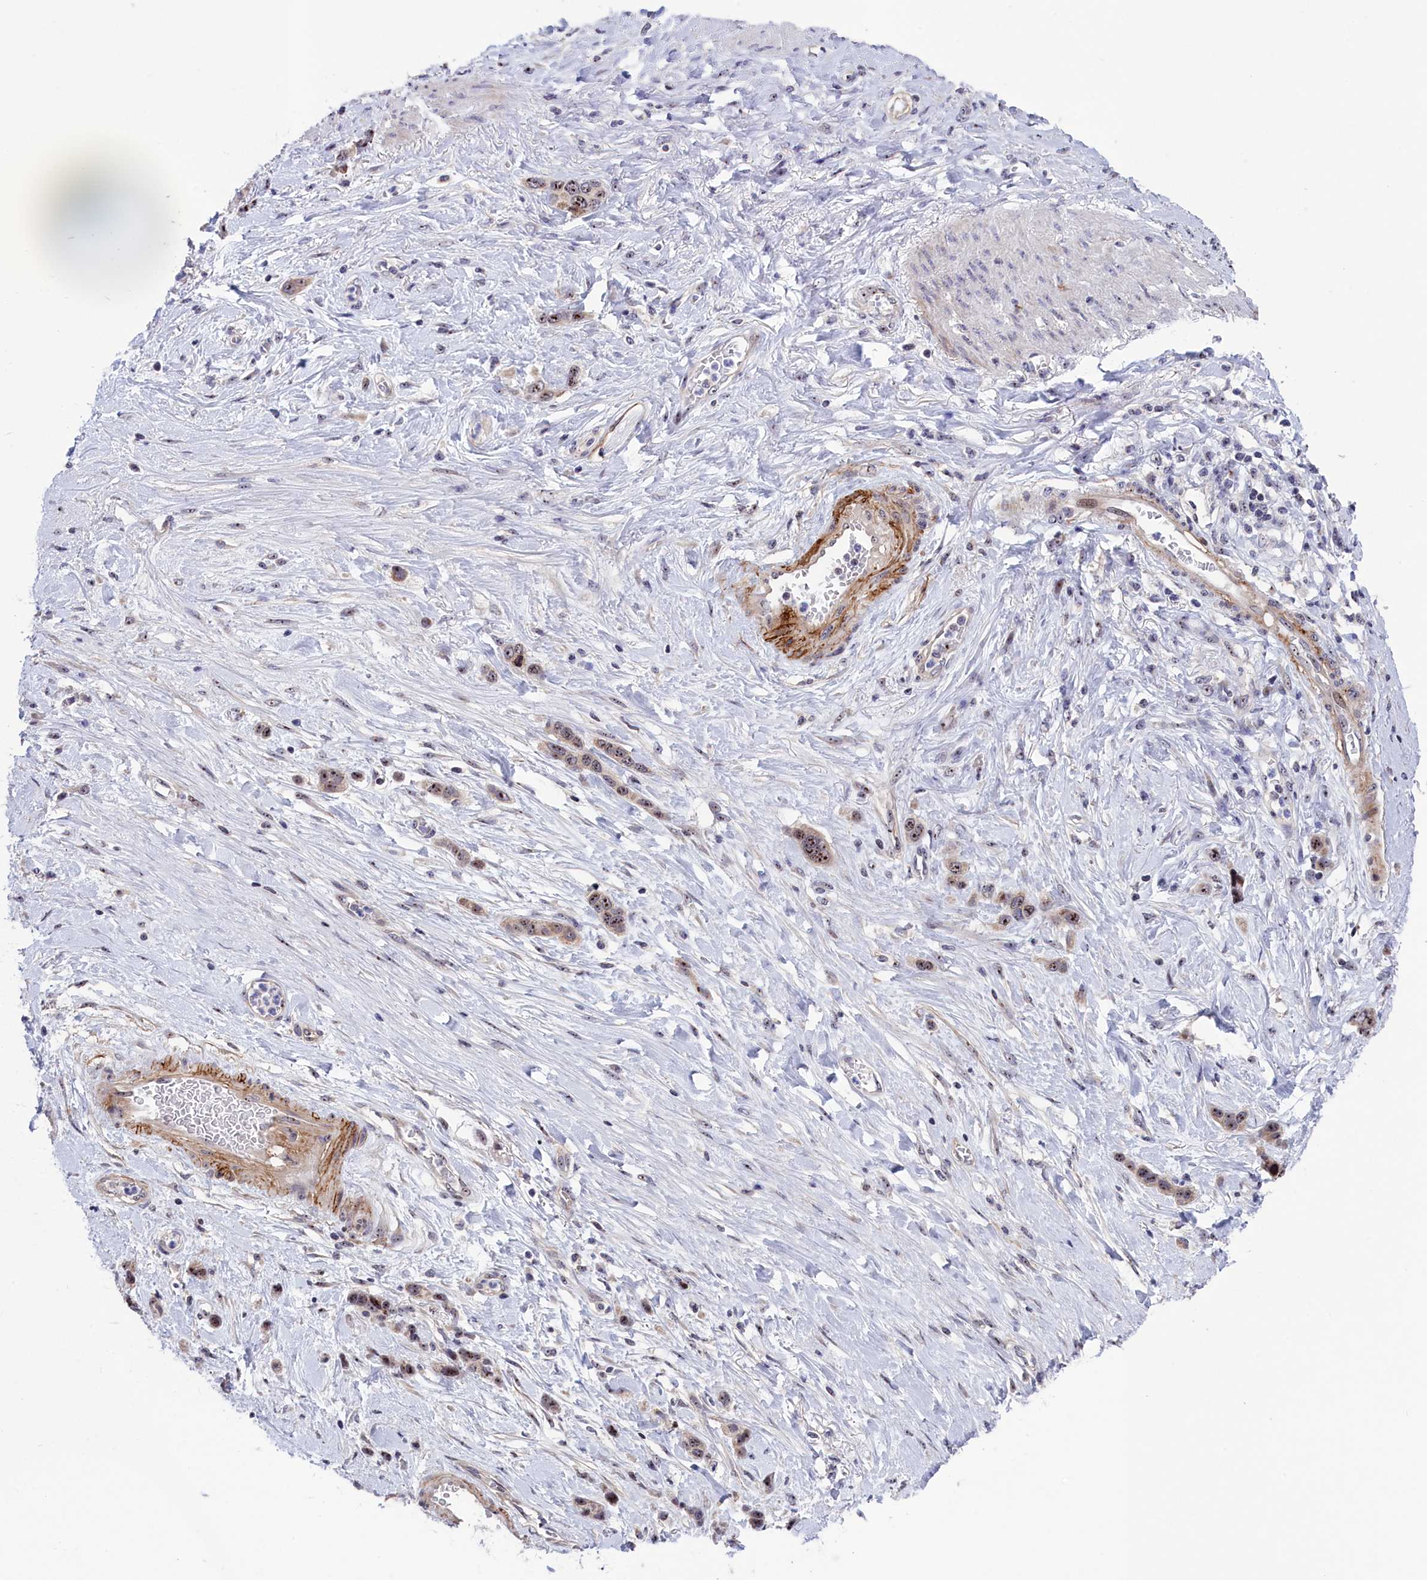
{"staining": {"intensity": "moderate", "quantity": "25%-75%", "location": "nuclear"}, "tissue": "stomach cancer", "cell_type": "Tumor cells", "image_type": "cancer", "snomed": [{"axis": "morphology", "description": "Adenocarcinoma, NOS"}, {"axis": "morphology", "description": "Adenocarcinoma, High grade"}, {"axis": "topography", "description": "Stomach, upper"}, {"axis": "topography", "description": "Stomach, lower"}], "caption": "The image shows a brown stain indicating the presence of a protein in the nuclear of tumor cells in stomach adenocarcinoma.", "gene": "PPAN", "patient": {"sex": "female", "age": 65}}